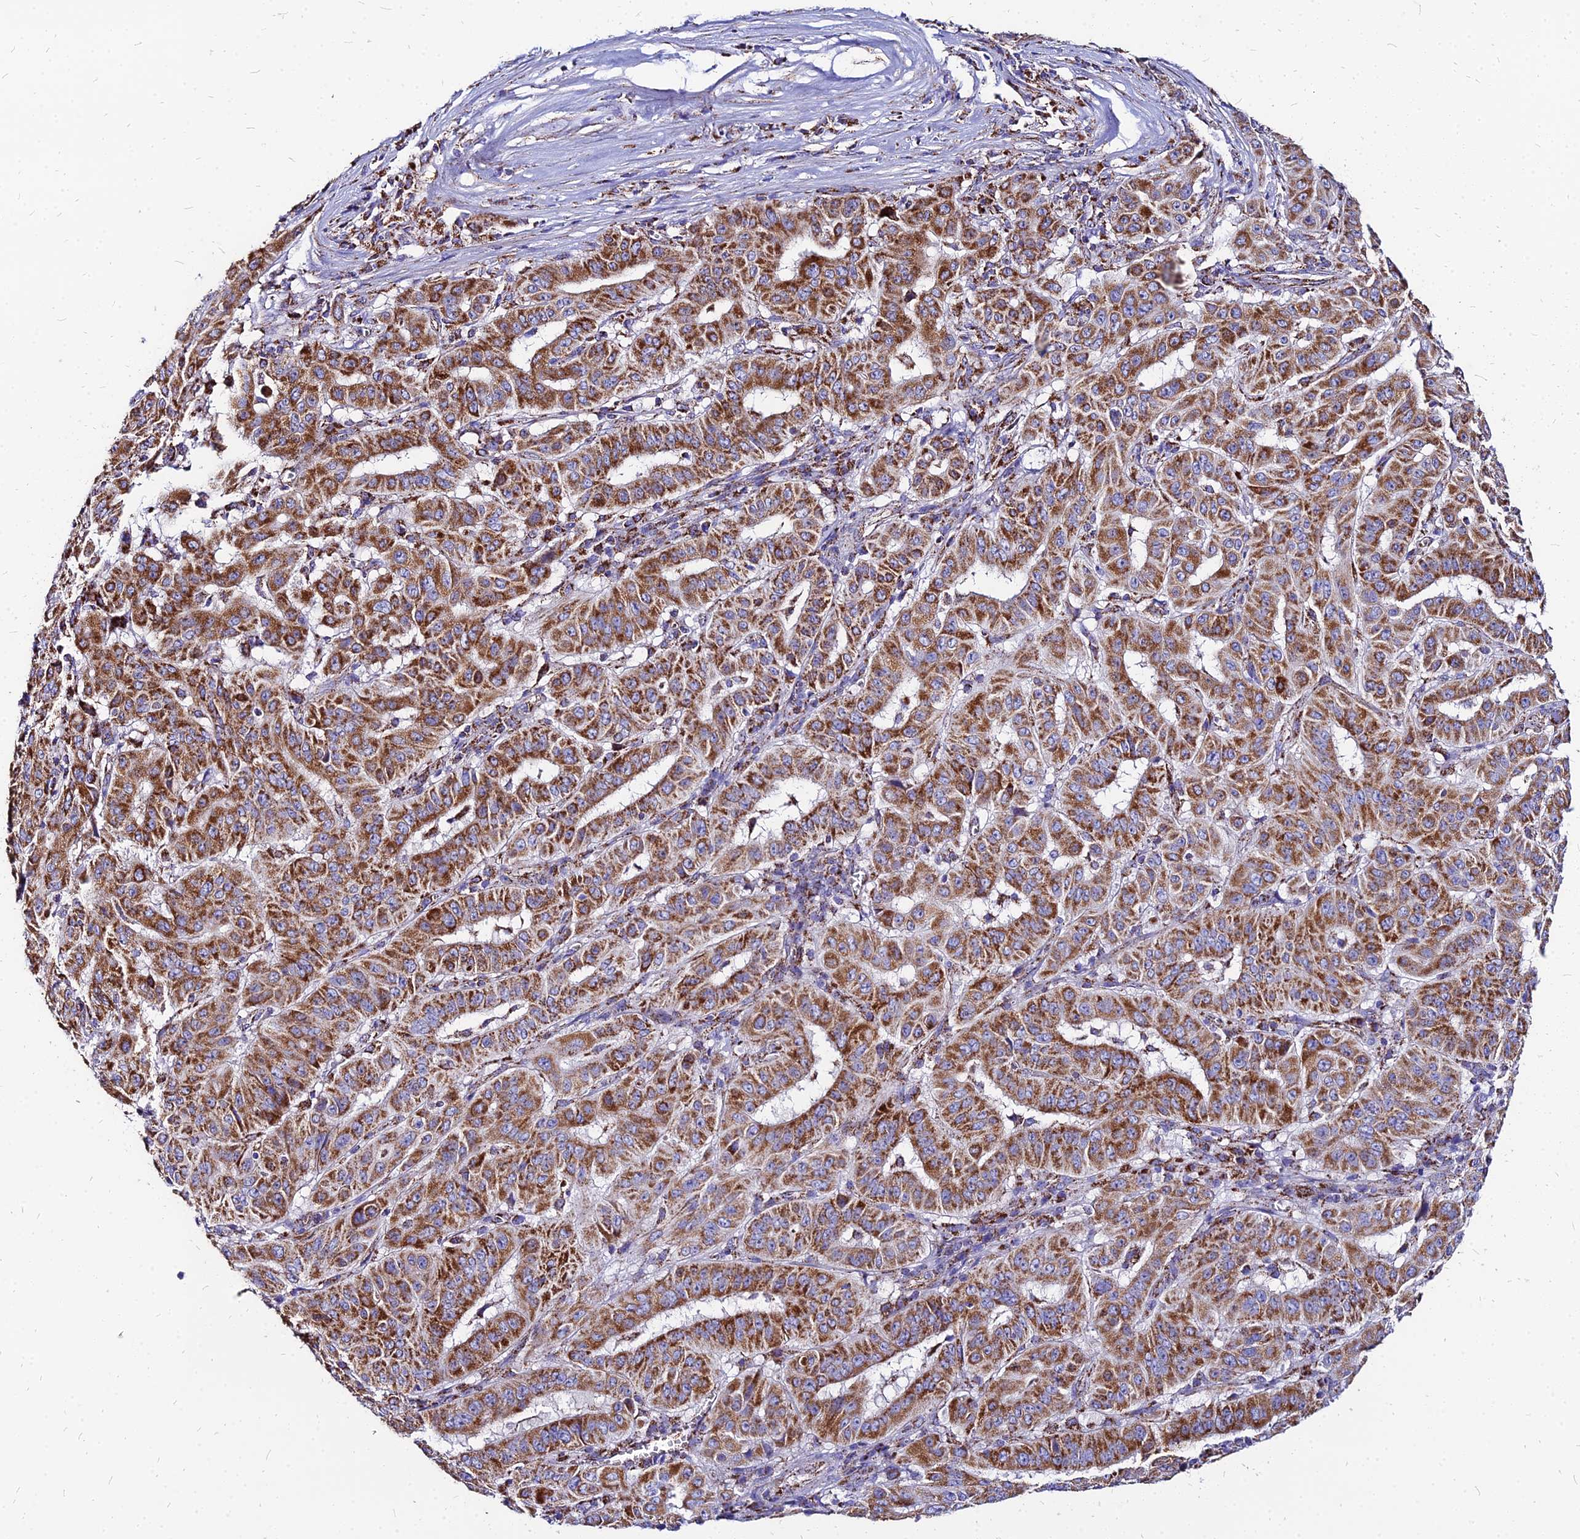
{"staining": {"intensity": "strong", "quantity": ">75%", "location": "cytoplasmic/membranous"}, "tissue": "pancreatic cancer", "cell_type": "Tumor cells", "image_type": "cancer", "snomed": [{"axis": "morphology", "description": "Adenocarcinoma, NOS"}, {"axis": "topography", "description": "Pancreas"}], "caption": "IHC histopathology image of human pancreatic cancer (adenocarcinoma) stained for a protein (brown), which reveals high levels of strong cytoplasmic/membranous positivity in approximately >75% of tumor cells.", "gene": "DLD", "patient": {"sex": "male", "age": 63}}